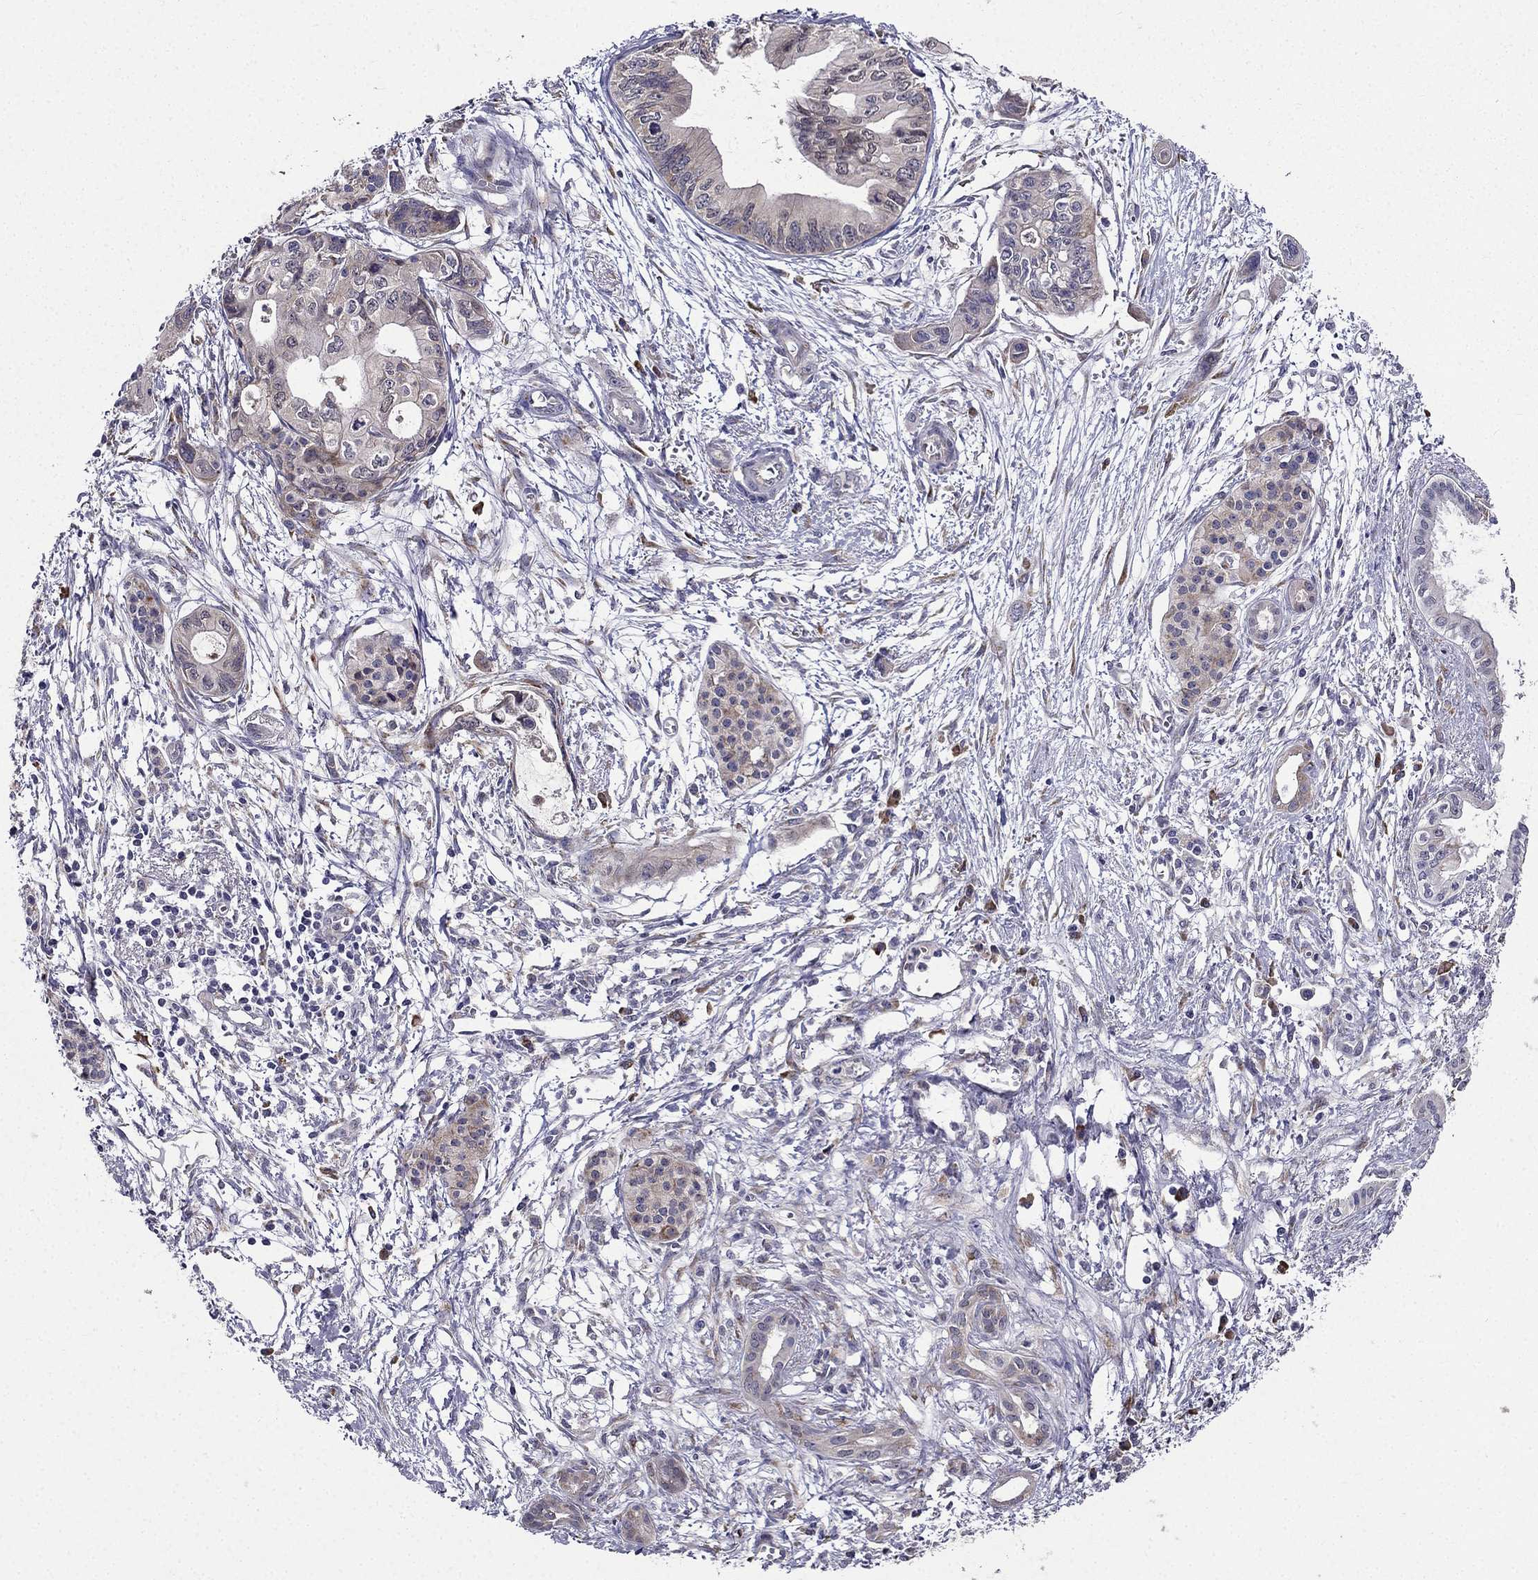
{"staining": {"intensity": "weak", "quantity": "<25%", "location": "cytoplasmic/membranous"}, "tissue": "pancreatic cancer", "cell_type": "Tumor cells", "image_type": "cancer", "snomed": [{"axis": "morphology", "description": "Adenocarcinoma, NOS"}, {"axis": "topography", "description": "Pancreas"}], "caption": "Histopathology image shows no protein expression in tumor cells of pancreatic cancer (adenocarcinoma) tissue.", "gene": "ARHGEF28", "patient": {"sex": "female", "age": 76}}